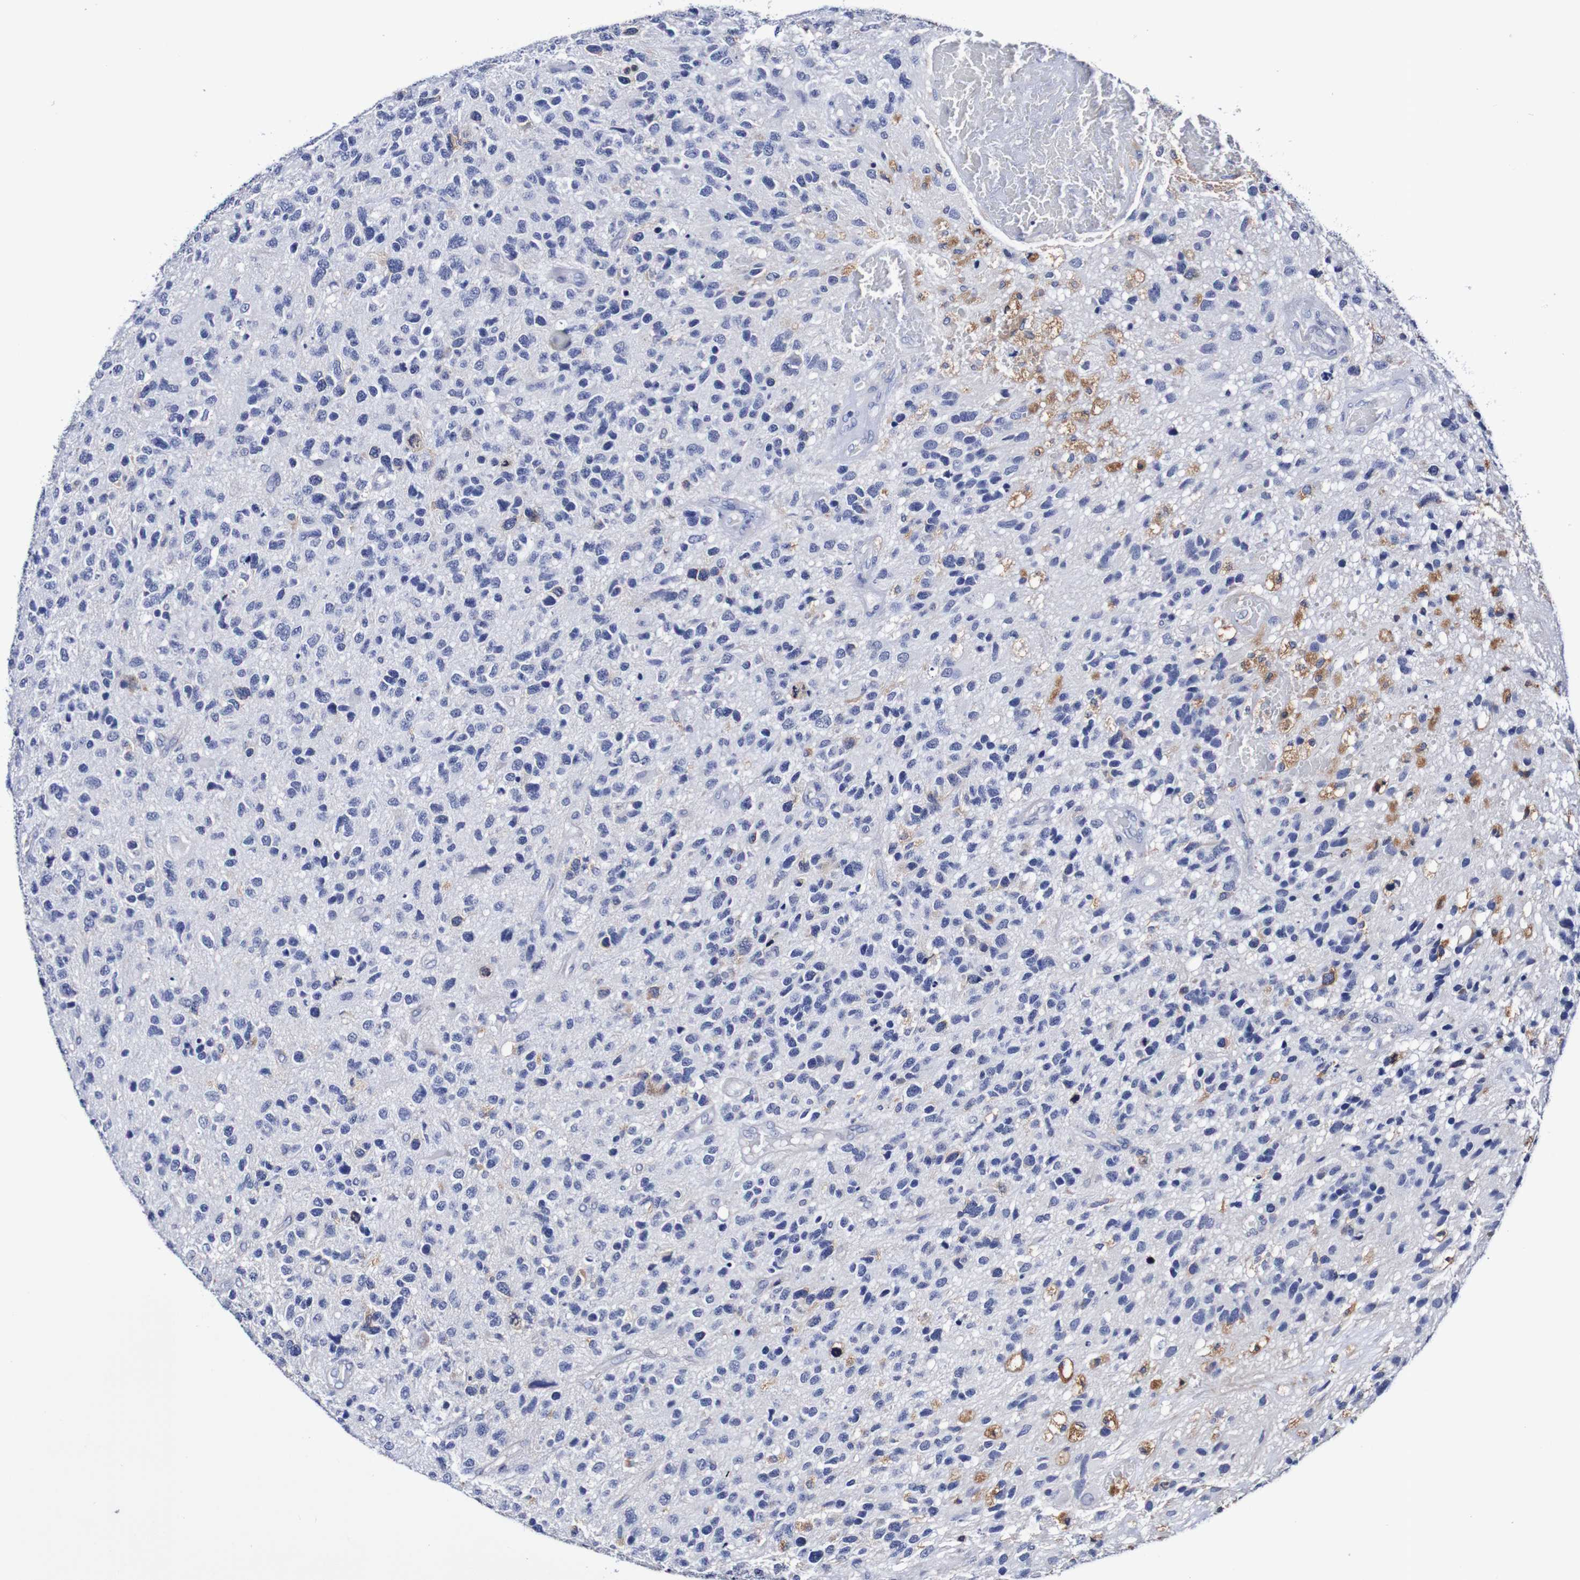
{"staining": {"intensity": "moderate", "quantity": "<25%", "location": "cytoplasmic/membranous"}, "tissue": "glioma", "cell_type": "Tumor cells", "image_type": "cancer", "snomed": [{"axis": "morphology", "description": "Glioma, malignant, High grade"}, {"axis": "topography", "description": "Brain"}], "caption": "Protein positivity by immunohistochemistry (IHC) reveals moderate cytoplasmic/membranous staining in about <25% of tumor cells in glioma.", "gene": "ACVR1C", "patient": {"sex": "female", "age": 58}}